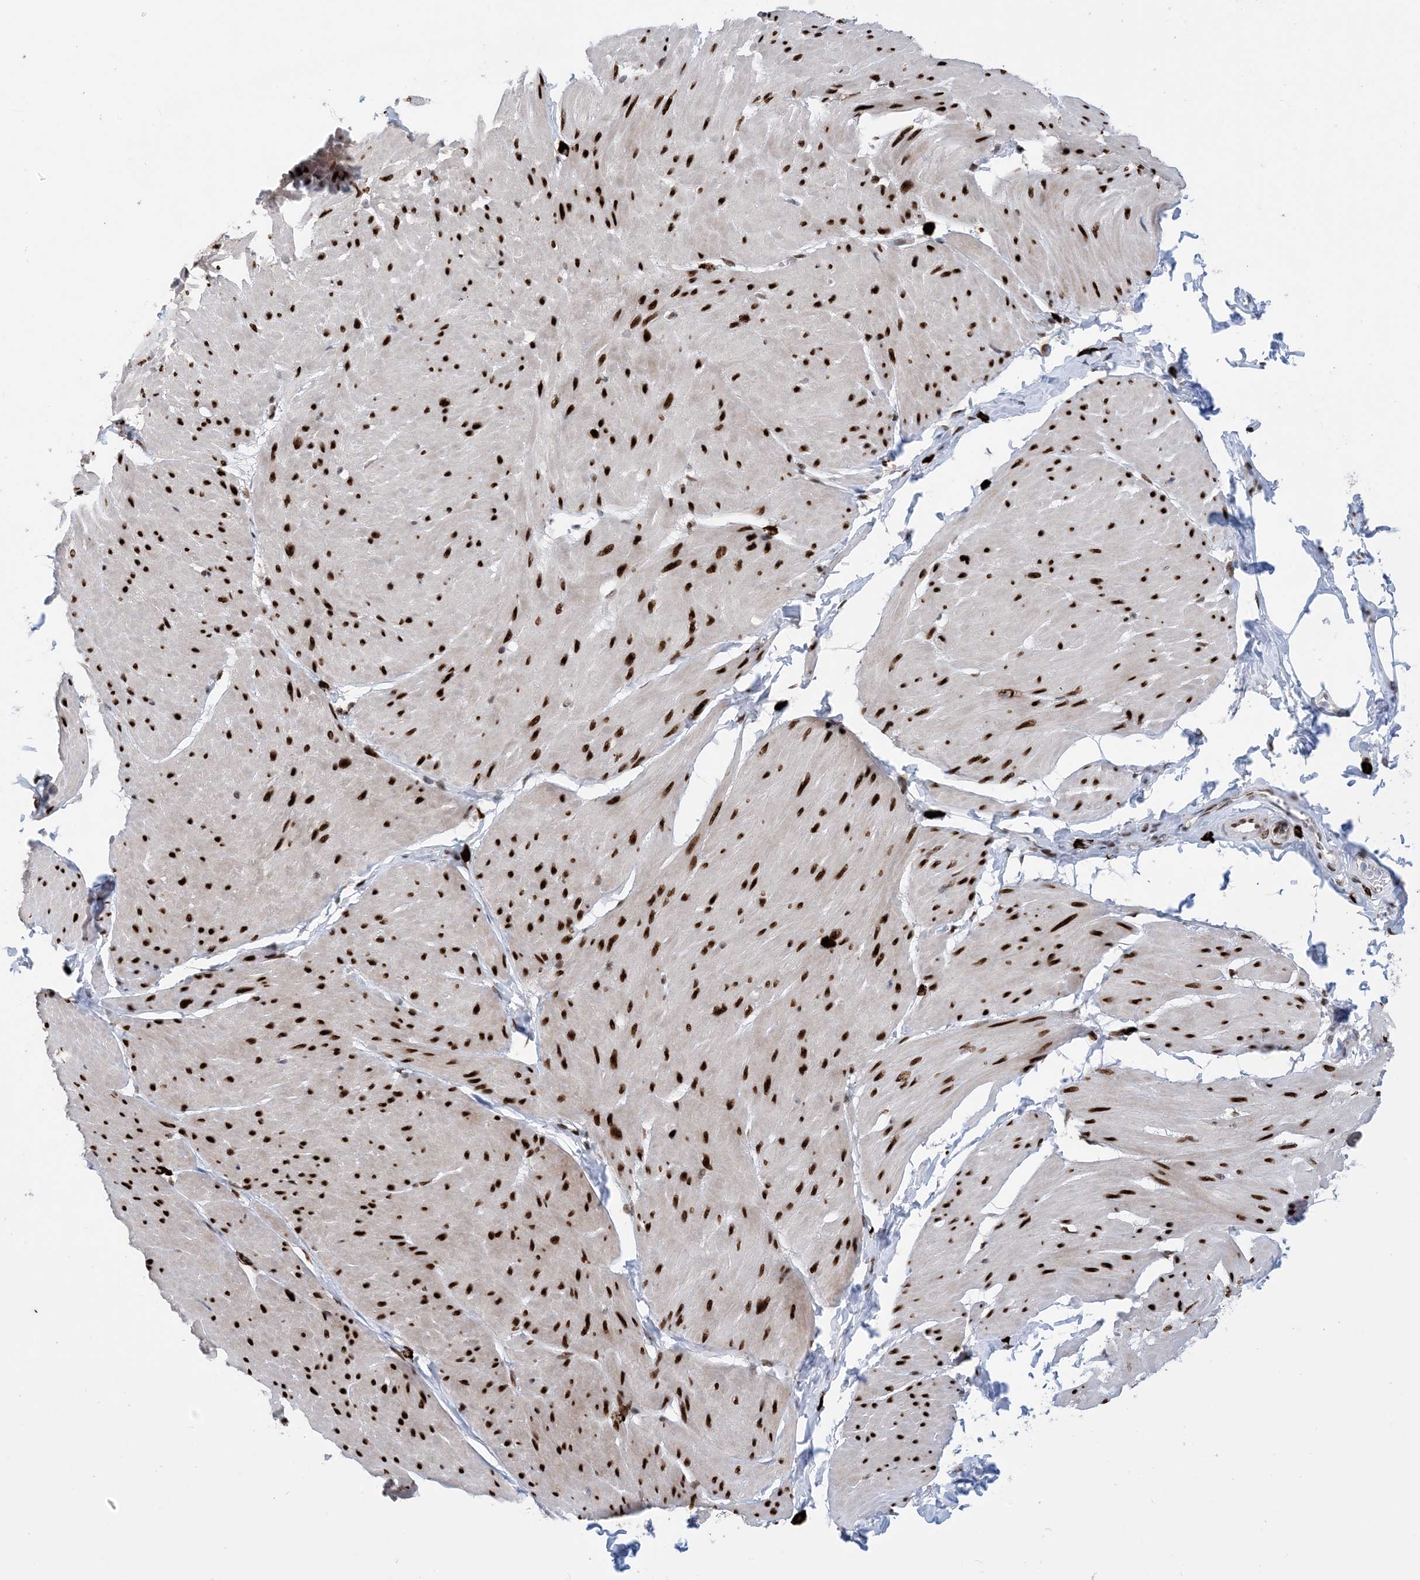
{"staining": {"intensity": "strong", "quantity": ">75%", "location": "nuclear"}, "tissue": "smooth muscle", "cell_type": "Smooth muscle cells", "image_type": "normal", "snomed": [{"axis": "morphology", "description": "Urothelial carcinoma, High grade"}, {"axis": "topography", "description": "Urinary bladder"}], "caption": "Immunohistochemical staining of benign human smooth muscle demonstrates strong nuclear protein positivity in about >75% of smooth muscle cells.", "gene": "TSPYL1", "patient": {"sex": "male", "age": 46}}